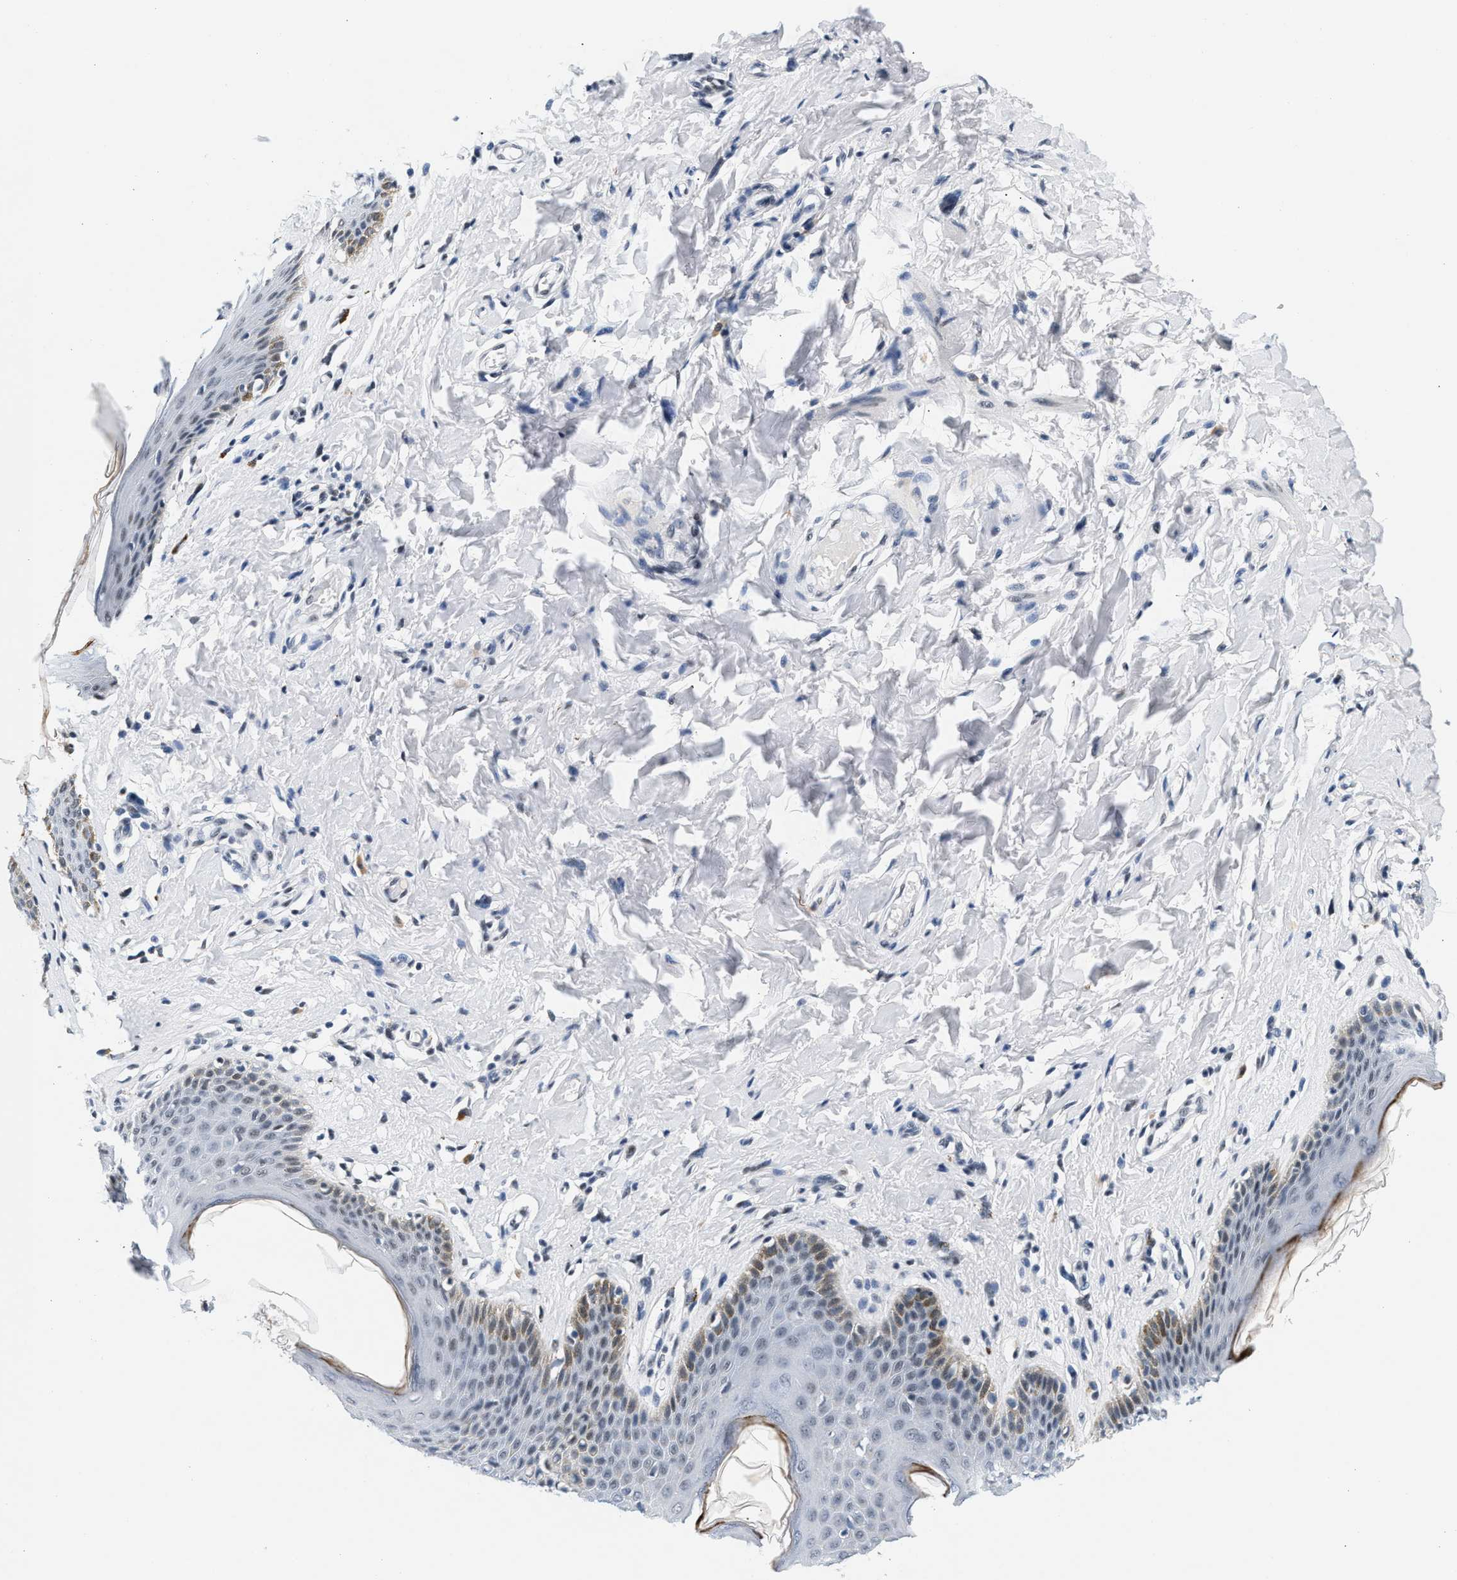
{"staining": {"intensity": "moderate", "quantity": "<25%", "location": "cytoplasmic/membranous"}, "tissue": "skin", "cell_type": "Epidermal cells", "image_type": "normal", "snomed": [{"axis": "morphology", "description": "Normal tissue, NOS"}, {"axis": "topography", "description": "Vulva"}], "caption": "An immunohistochemistry micrograph of normal tissue is shown. Protein staining in brown shows moderate cytoplasmic/membranous positivity in skin within epidermal cells.", "gene": "ATF2", "patient": {"sex": "female", "age": 66}}